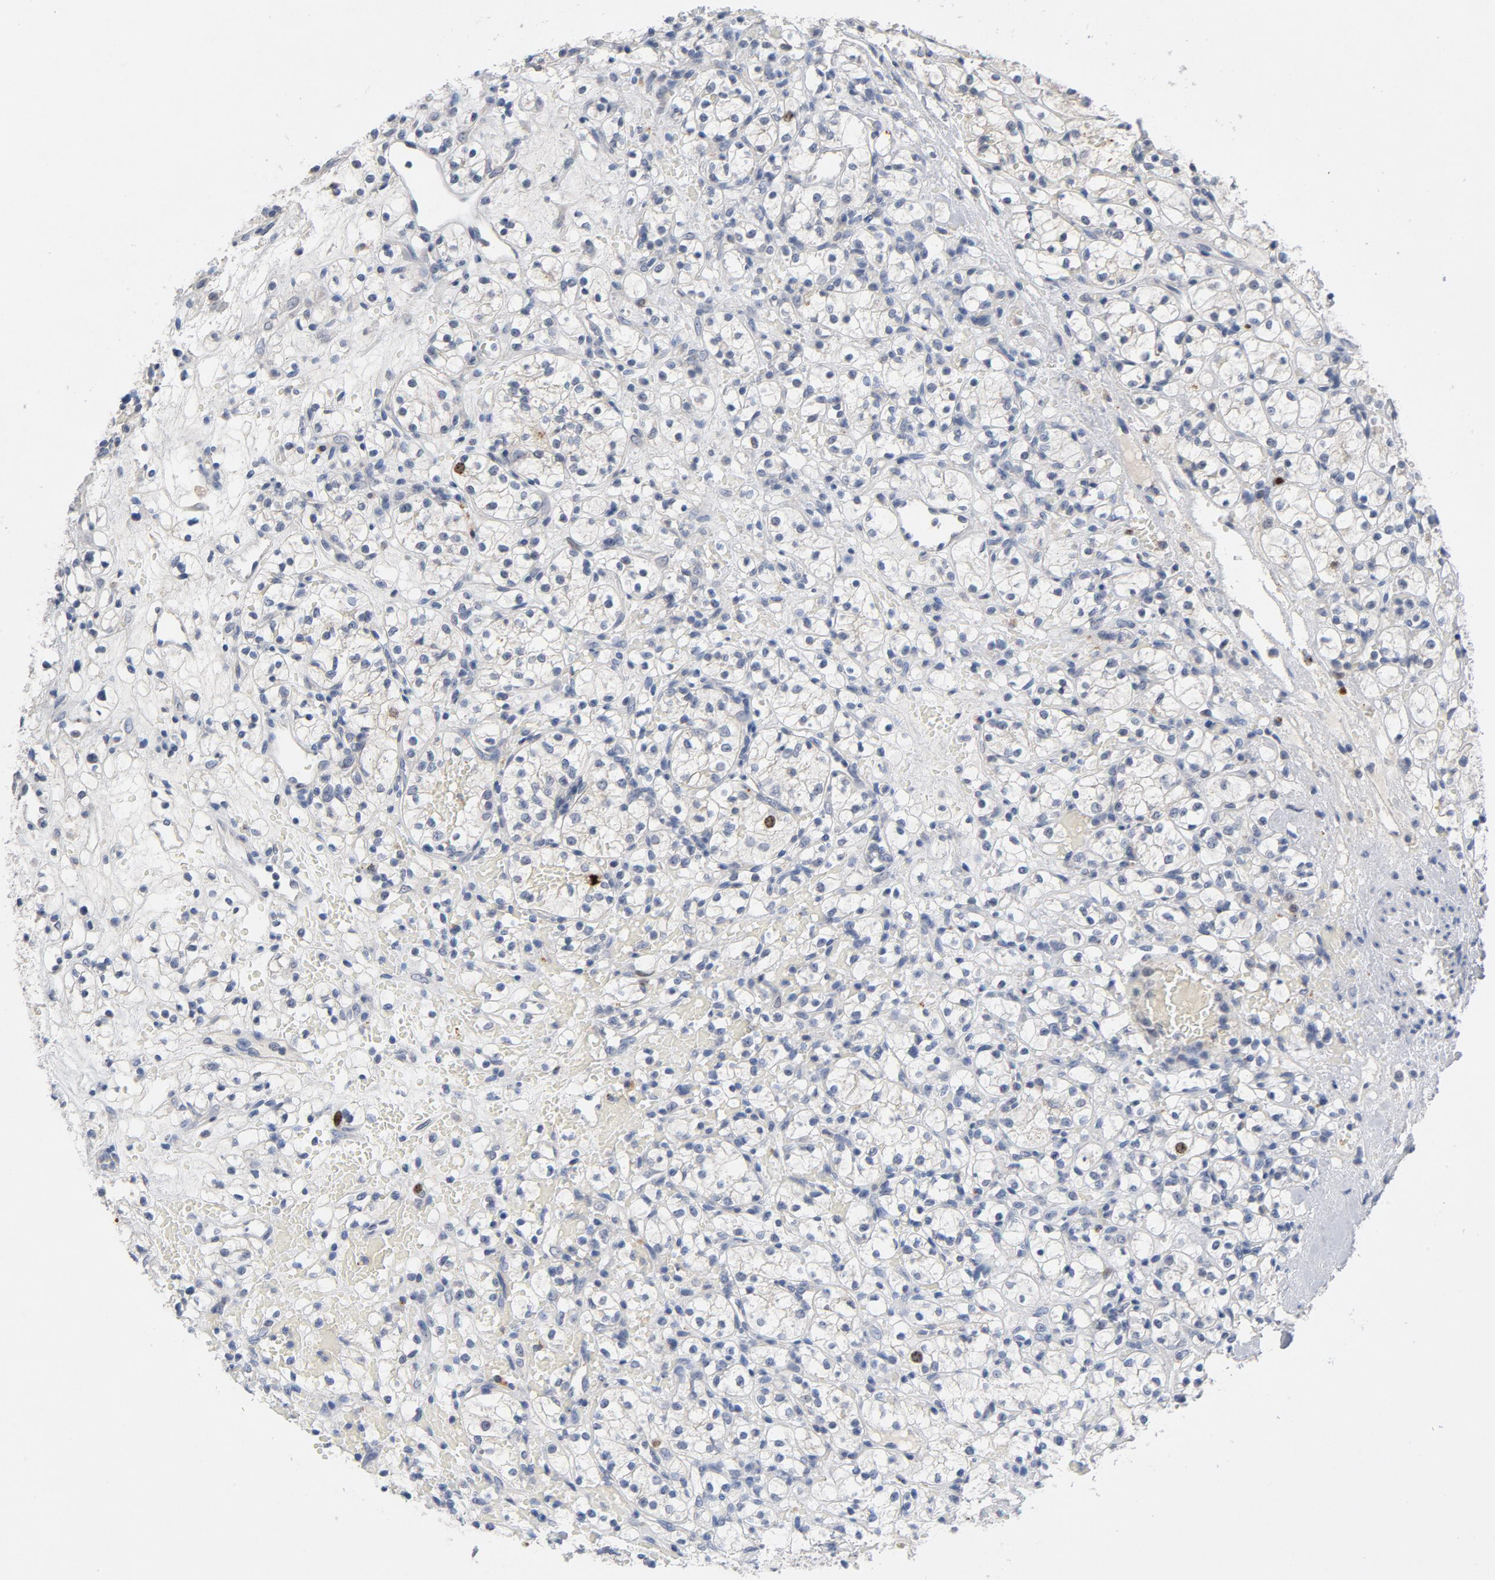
{"staining": {"intensity": "moderate", "quantity": "<25%", "location": "nuclear"}, "tissue": "renal cancer", "cell_type": "Tumor cells", "image_type": "cancer", "snomed": [{"axis": "morphology", "description": "Adenocarcinoma, NOS"}, {"axis": "topography", "description": "Kidney"}], "caption": "Renal adenocarcinoma was stained to show a protein in brown. There is low levels of moderate nuclear staining in about <25% of tumor cells.", "gene": "BIRC5", "patient": {"sex": "female", "age": 60}}